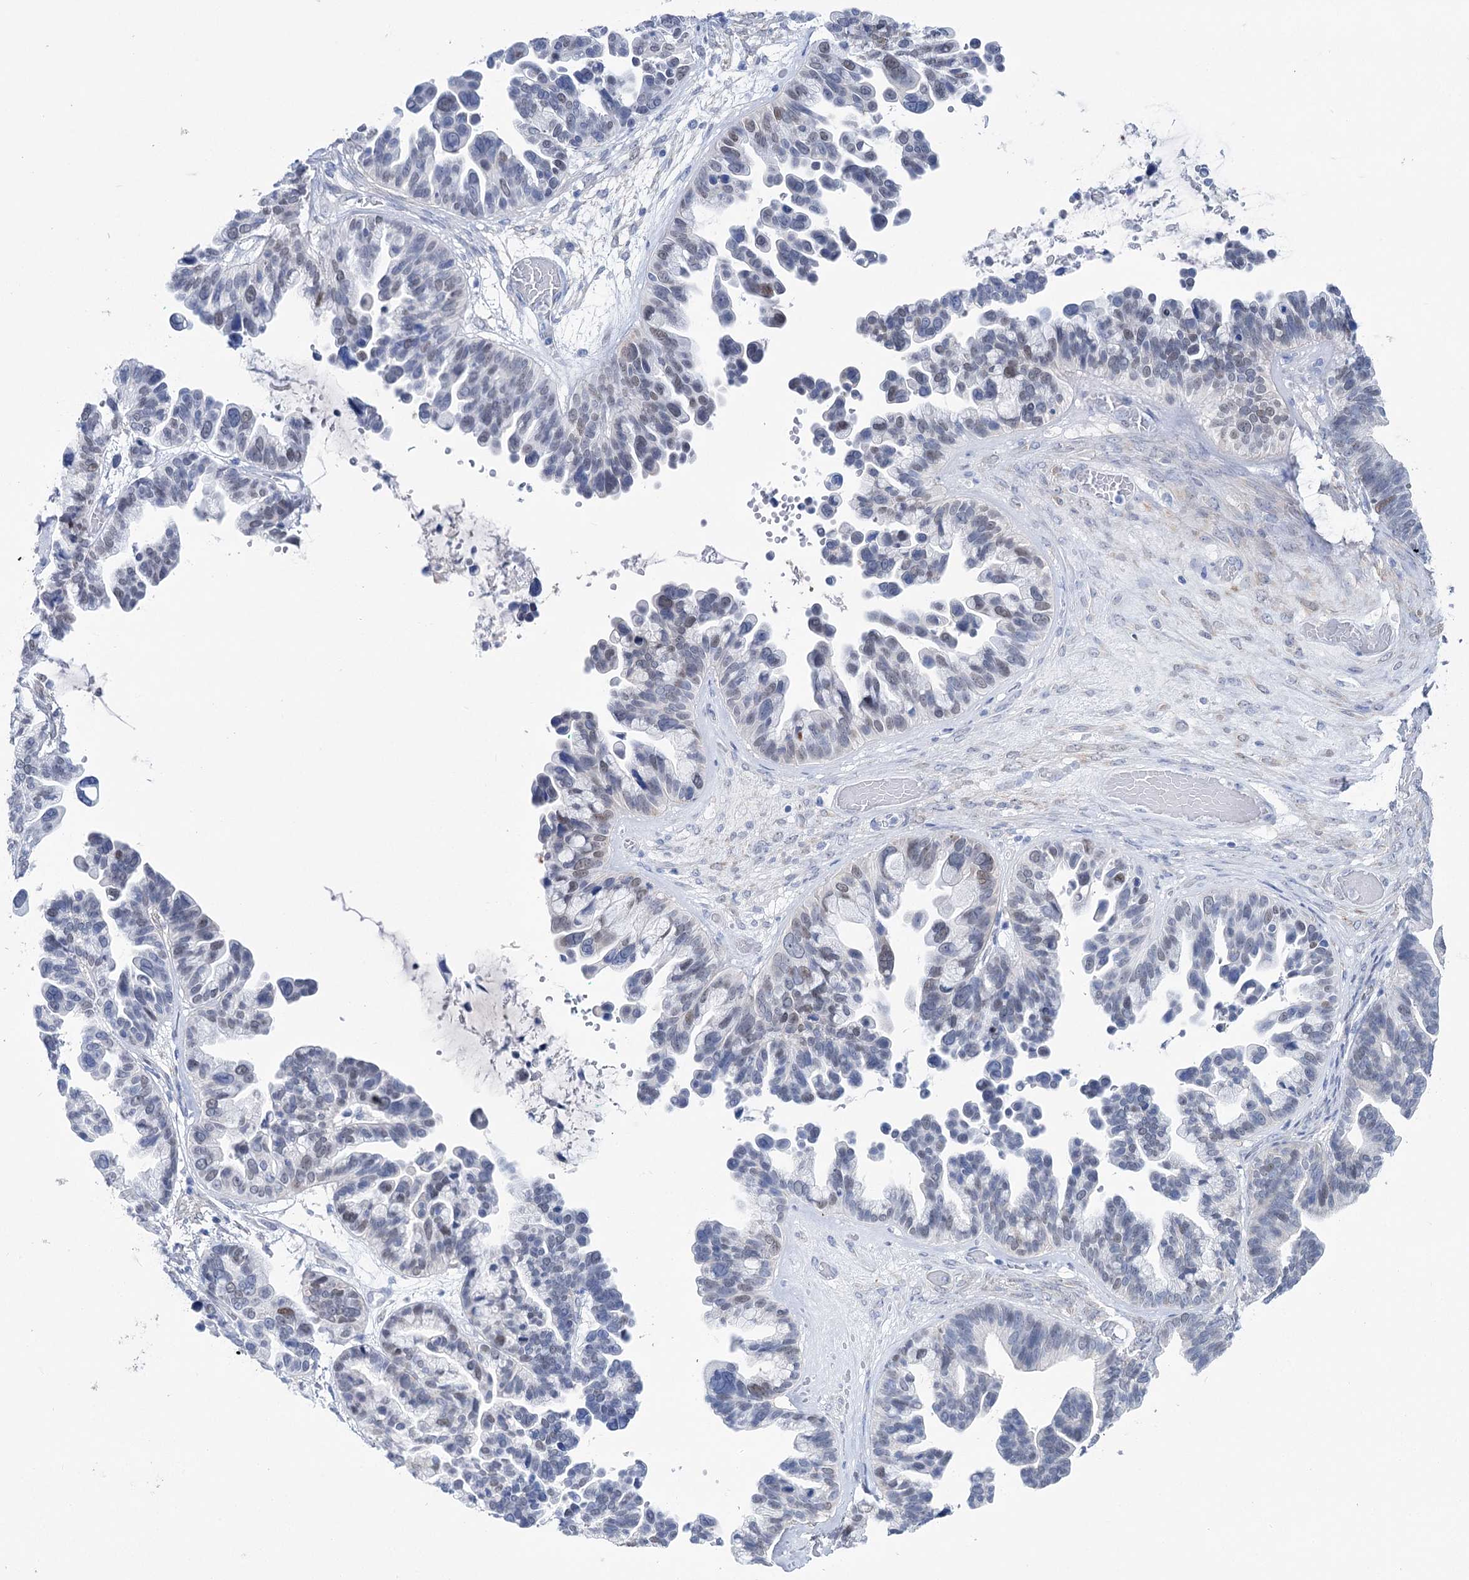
{"staining": {"intensity": "weak", "quantity": "<25%", "location": "nuclear"}, "tissue": "ovarian cancer", "cell_type": "Tumor cells", "image_type": "cancer", "snomed": [{"axis": "morphology", "description": "Cystadenocarcinoma, serous, NOS"}, {"axis": "topography", "description": "Ovary"}], "caption": "The photomicrograph shows no staining of tumor cells in ovarian serous cystadenocarcinoma.", "gene": "UGDH", "patient": {"sex": "female", "age": 56}}